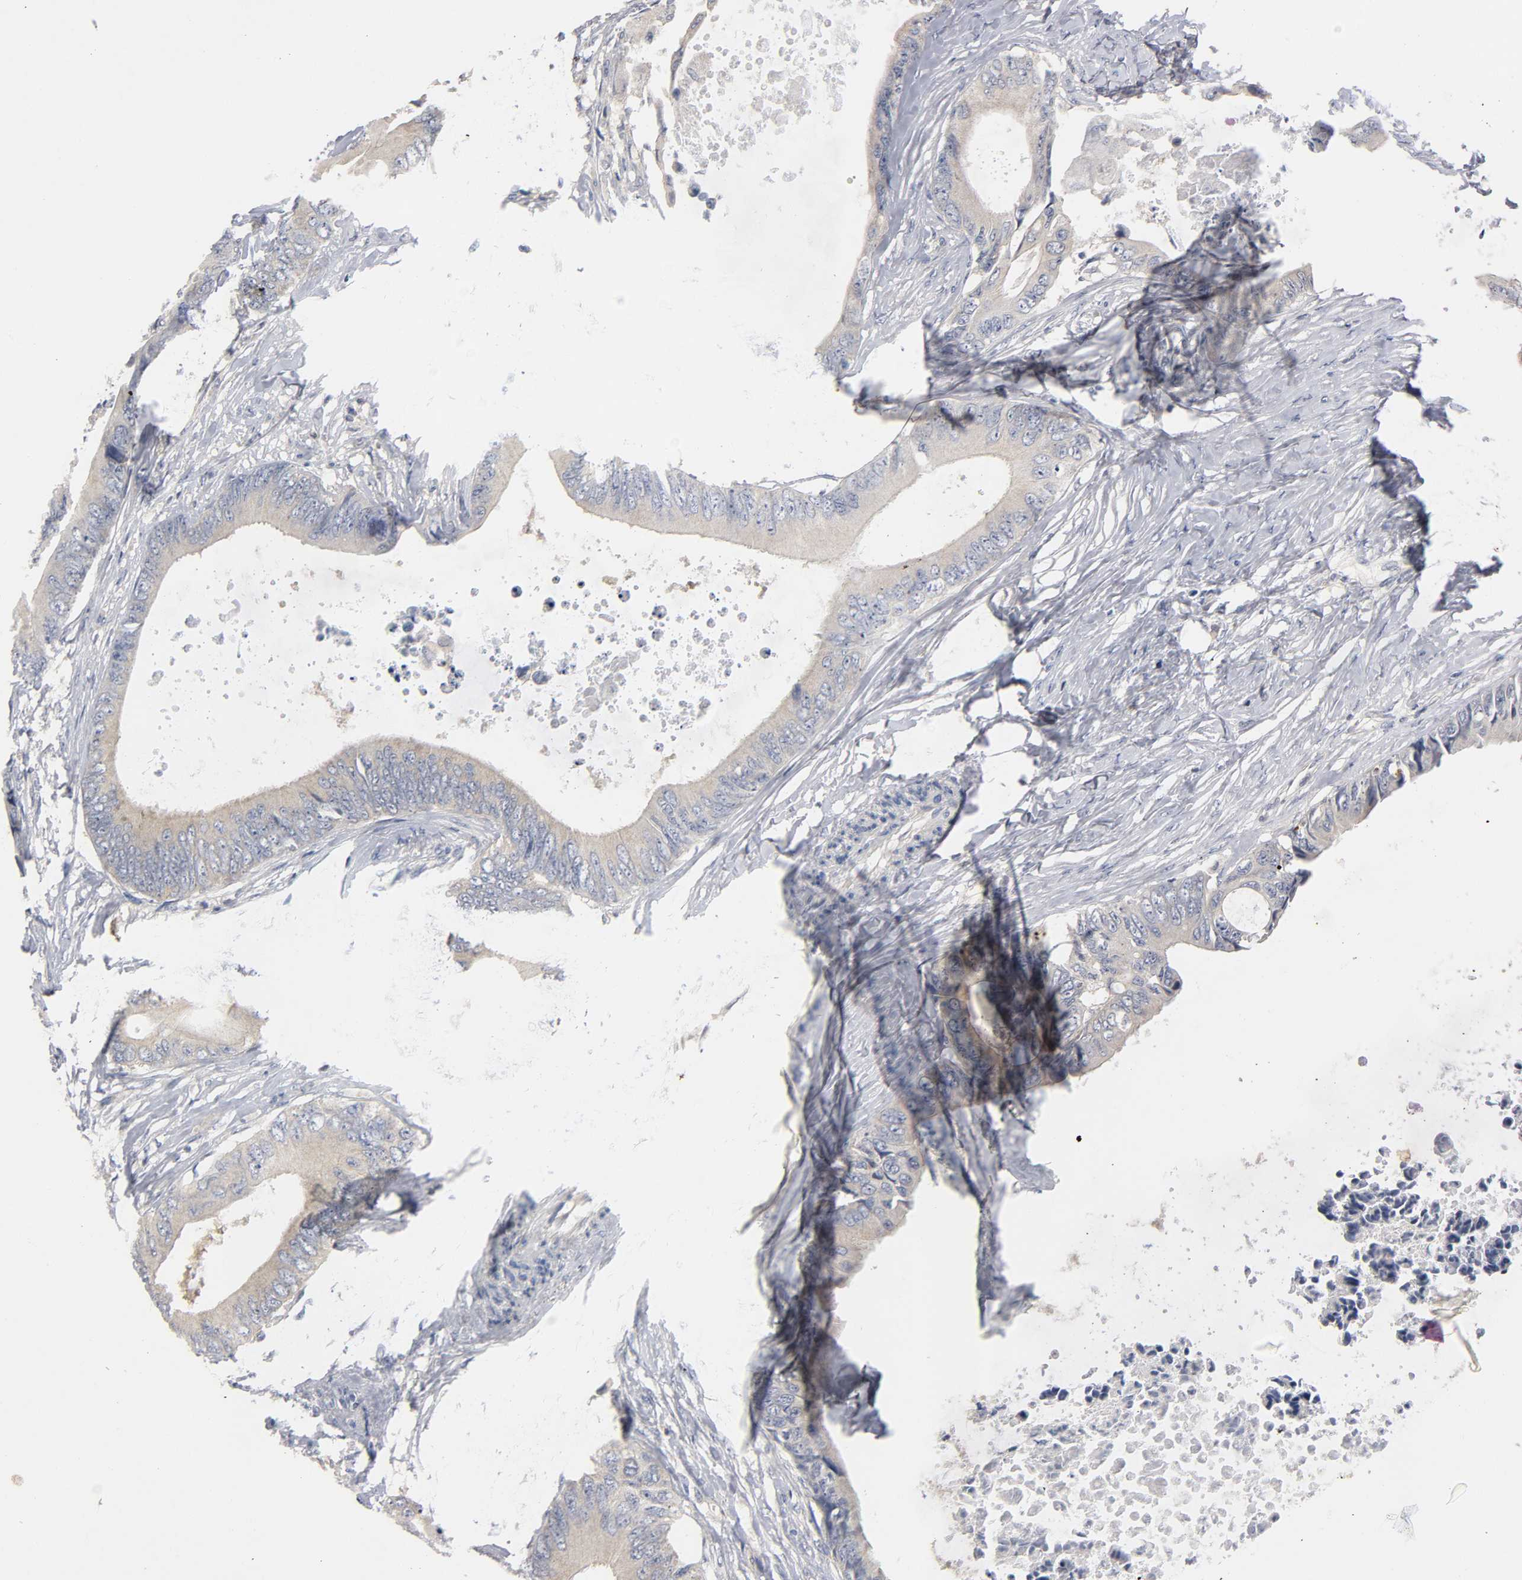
{"staining": {"intensity": "weak", "quantity": ">75%", "location": "cytoplasmic/membranous"}, "tissue": "colorectal cancer", "cell_type": "Tumor cells", "image_type": "cancer", "snomed": [{"axis": "morphology", "description": "Normal tissue, NOS"}, {"axis": "morphology", "description": "Adenocarcinoma, NOS"}, {"axis": "topography", "description": "Rectum"}, {"axis": "topography", "description": "Peripheral nerve tissue"}], "caption": "Immunohistochemical staining of colorectal adenocarcinoma reveals low levels of weak cytoplasmic/membranous staining in about >75% of tumor cells. The protein is shown in brown color, while the nuclei are stained blue.", "gene": "HDAC6", "patient": {"sex": "female", "age": 77}}